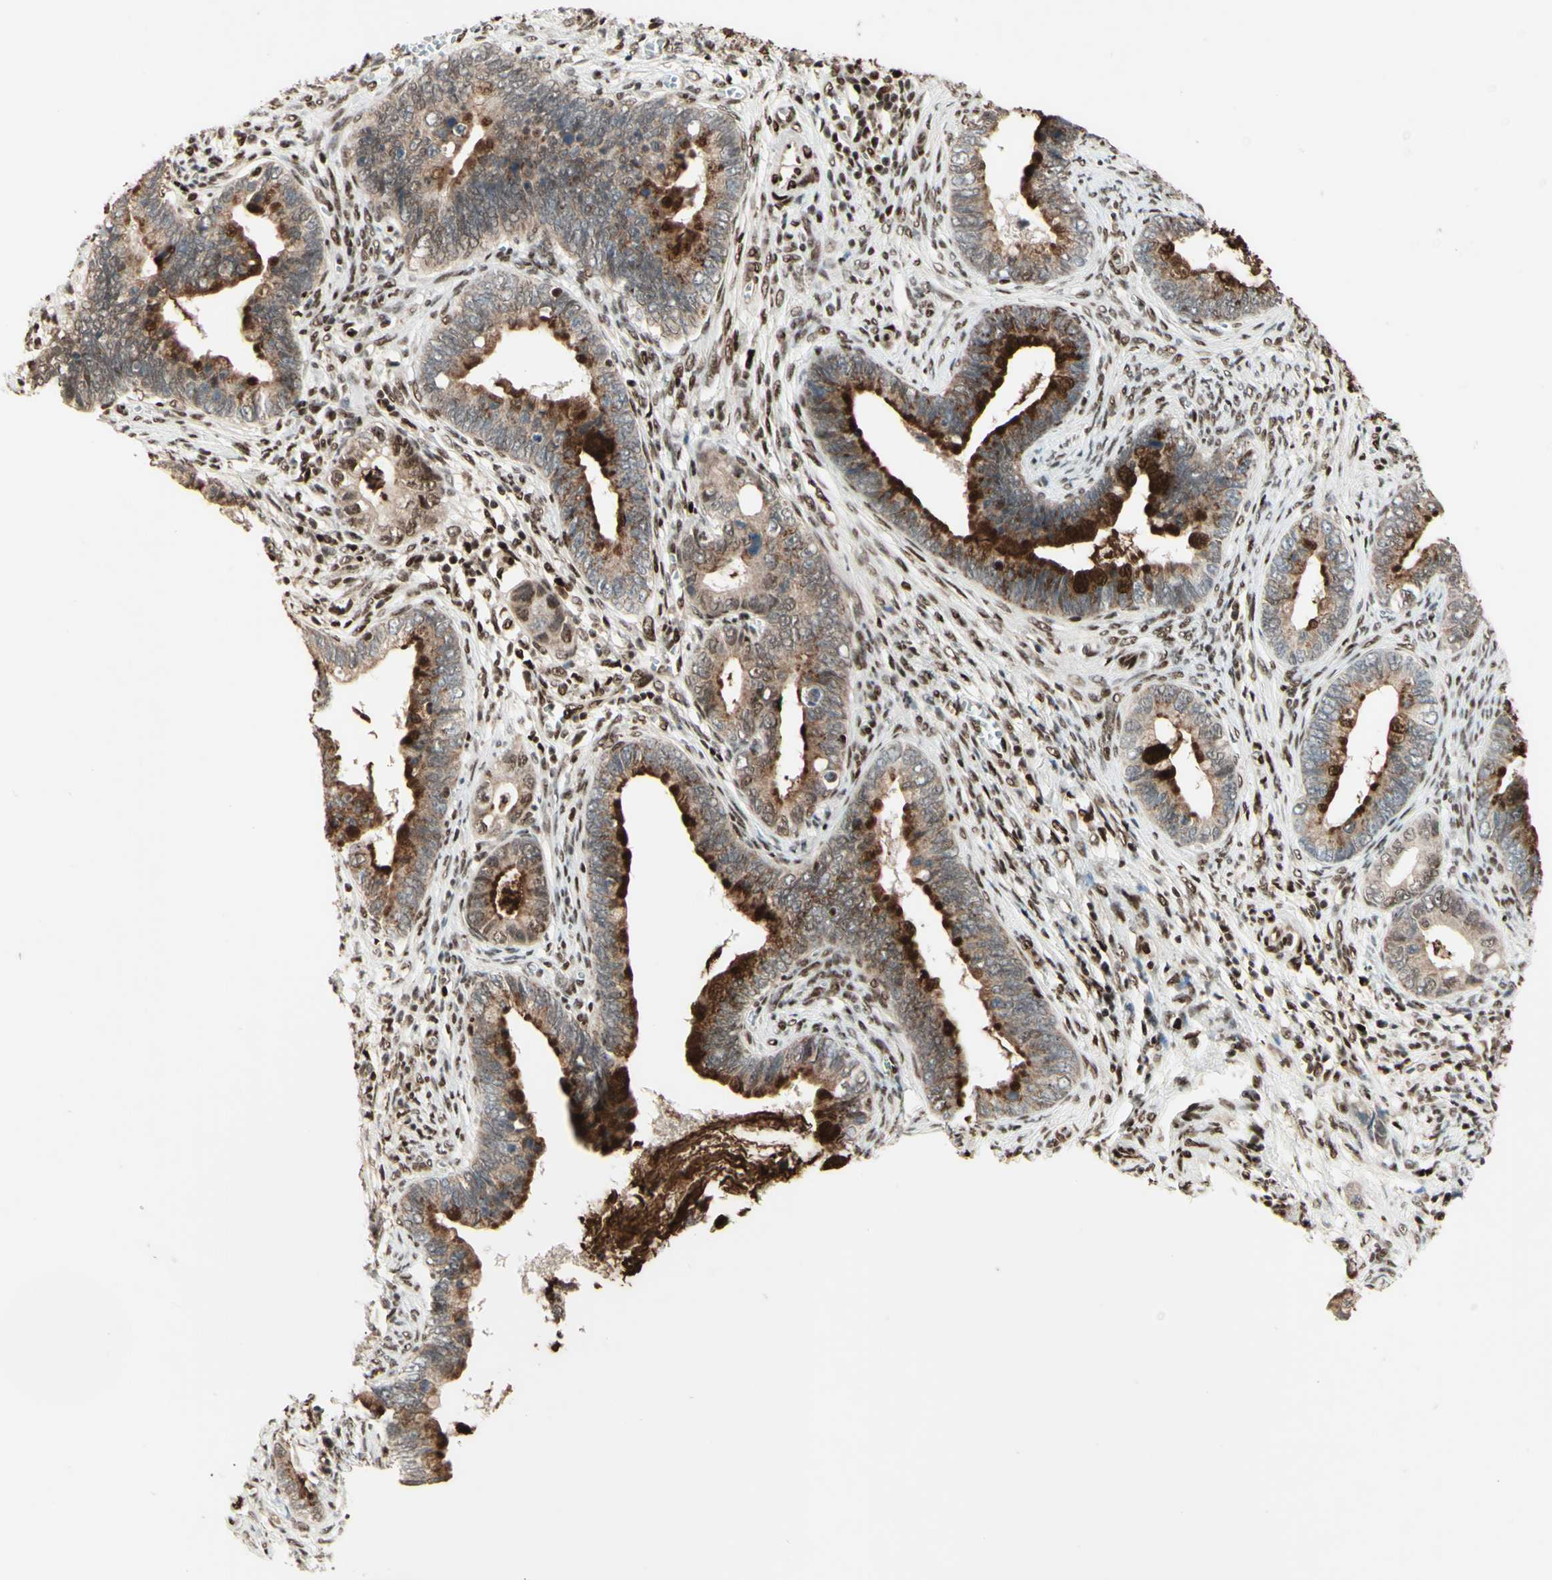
{"staining": {"intensity": "strong", "quantity": ">75%", "location": "cytoplasmic/membranous"}, "tissue": "cervical cancer", "cell_type": "Tumor cells", "image_type": "cancer", "snomed": [{"axis": "morphology", "description": "Adenocarcinoma, NOS"}, {"axis": "topography", "description": "Cervix"}], "caption": "Strong cytoplasmic/membranous expression is present in about >75% of tumor cells in cervical cancer (adenocarcinoma).", "gene": "NR3C1", "patient": {"sex": "female", "age": 44}}